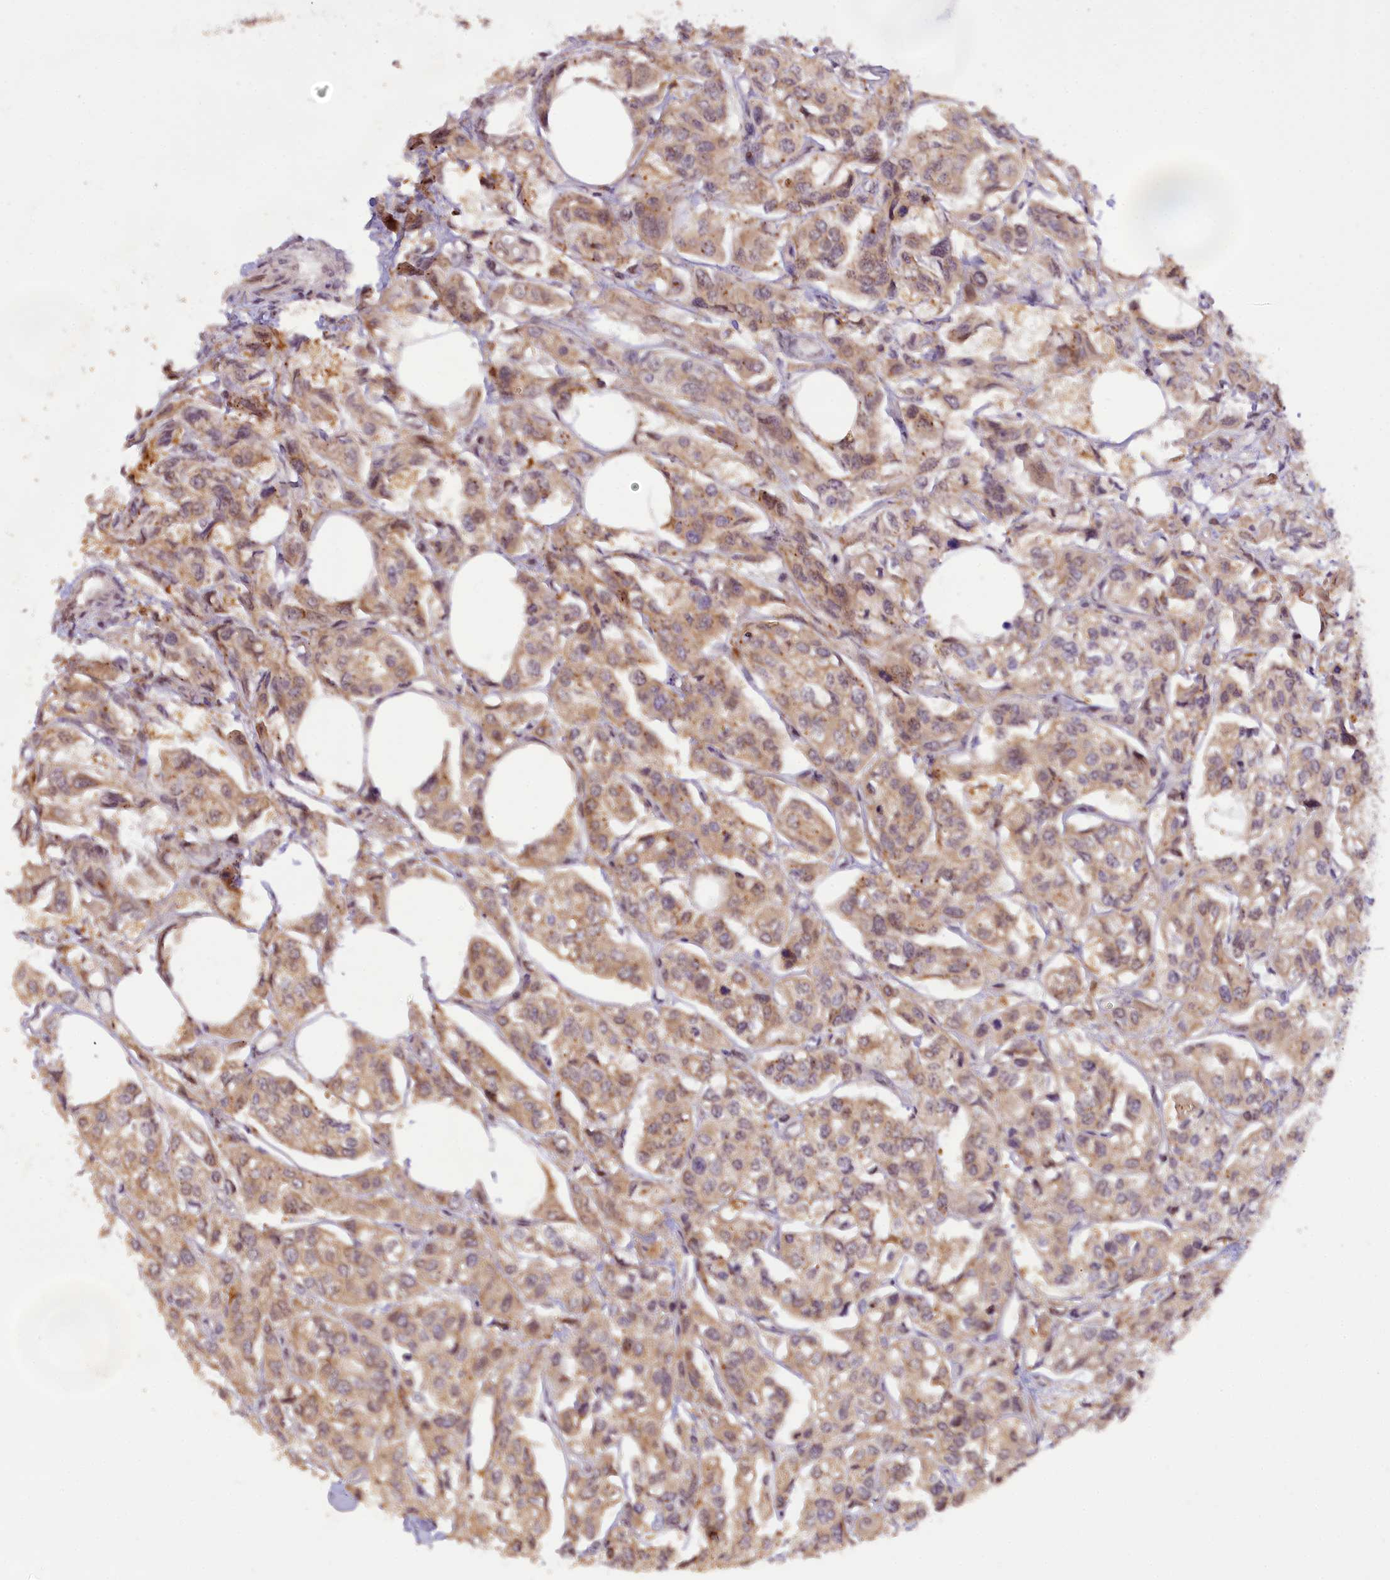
{"staining": {"intensity": "weak", "quantity": ">75%", "location": "cytoplasmic/membranous"}, "tissue": "urothelial cancer", "cell_type": "Tumor cells", "image_type": "cancer", "snomed": [{"axis": "morphology", "description": "Urothelial carcinoma, High grade"}, {"axis": "topography", "description": "Urinary bladder"}], "caption": "An immunohistochemistry (IHC) image of tumor tissue is shown. Protein staining in brown shows weak cytoplasmic/membranous positivity in urothelial cancer within tumor cells. The staining was performed using DAB (3,3'-diaminobenzidine), with brown indicating positive protein expression. Nuclei are stained blue with hematoxylin.", "gene": "SAMD4A", "patient": {"sex": "male", "age": 67}}